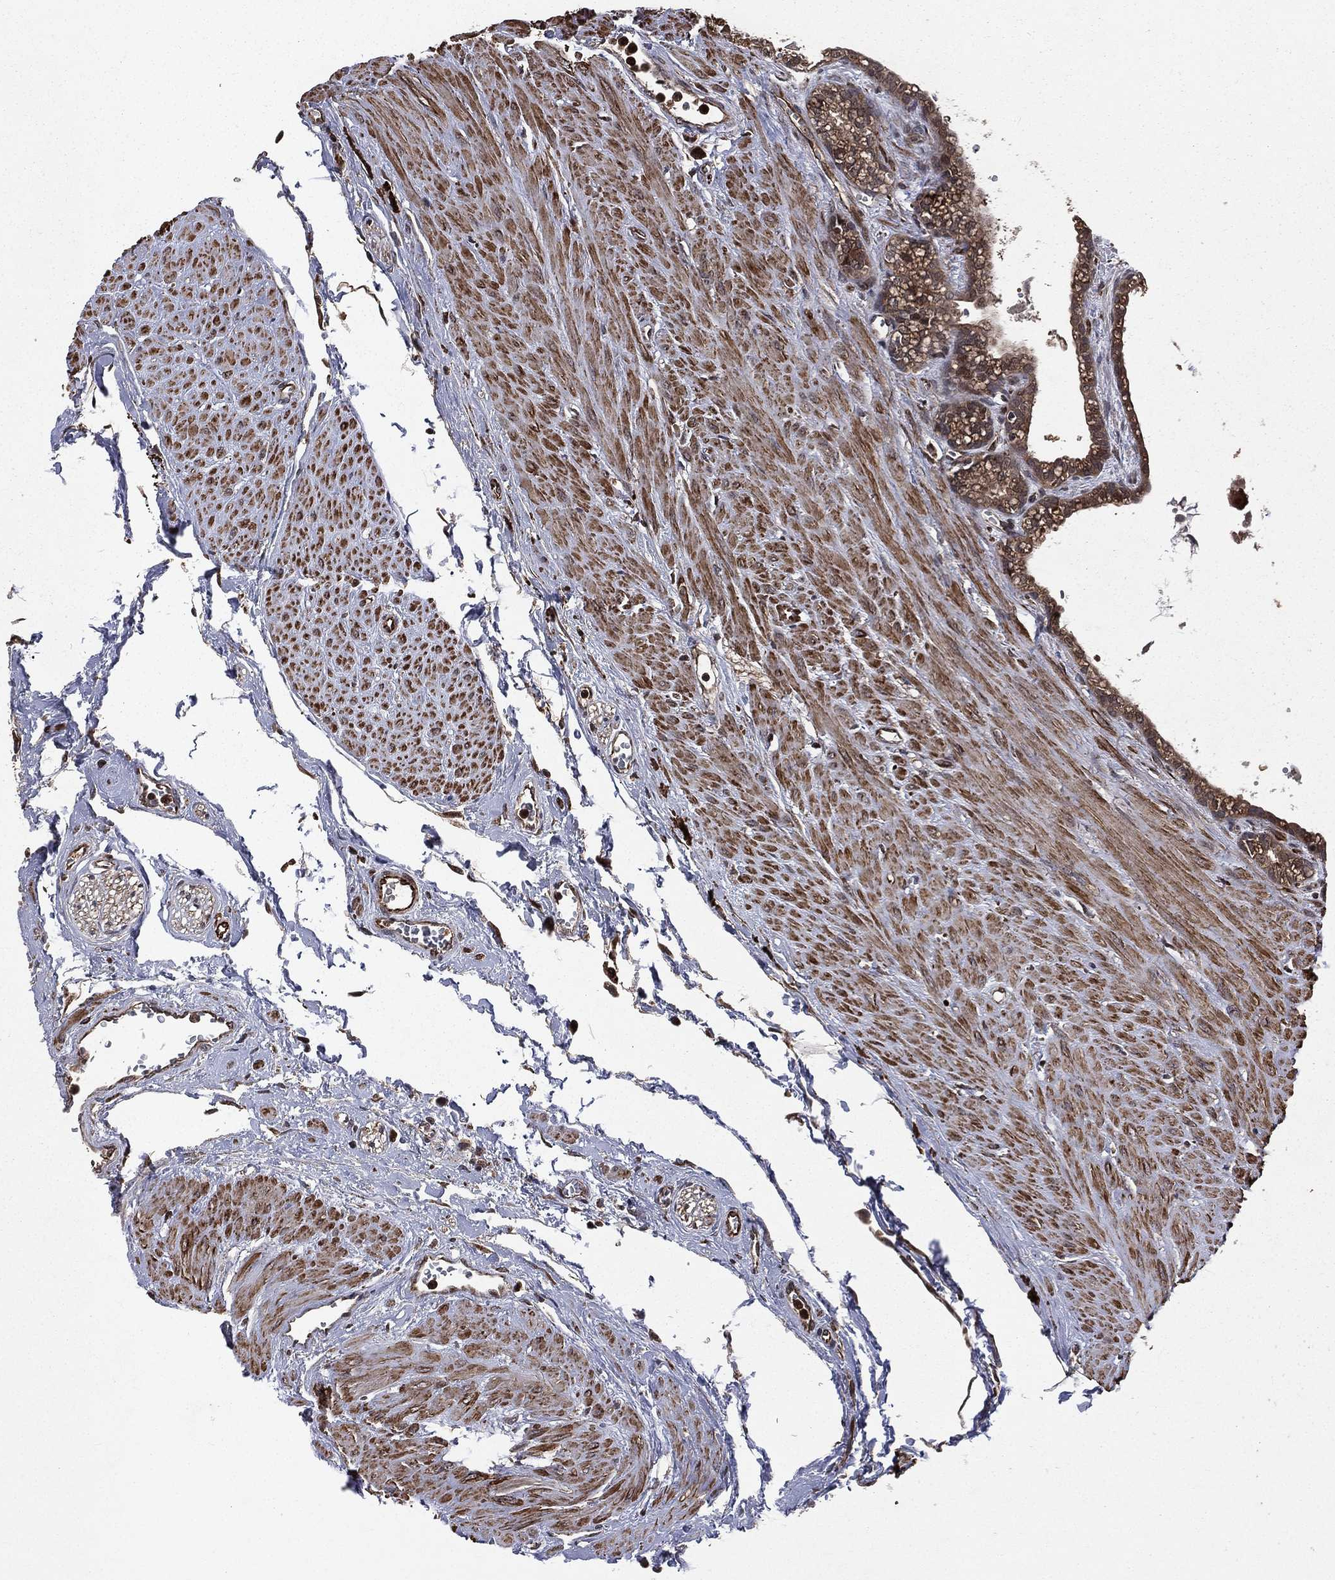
{"staining": {"intensity": "moderate", "quantity": ">75%", "location": "cytoplasmic/membranous"}, "tissue": "seminal vesicle", "cell_type": "Glandular cells", "image_type": "normal", "snomed": [{"axis": "morphology", "description": "Normal tissue, NOS"}, {"axis": "morphology", "description": "Urothelial carcinoma, NOS"}, {"axis": "topography", "description": "Urinary bladder"}, {"axis": "topography", "description": "Seminal veicle"}], "caption": "Protein expression analysis of benign seminal vesicle reveals moderate cytoplasmic/membranous expression in approximately >75% of glandular cells. (DAB IHC, brown staining for protein, blue staining for nuclei).", "gene": "LENG8", "patient": {"sex": "male", "age": 76}}